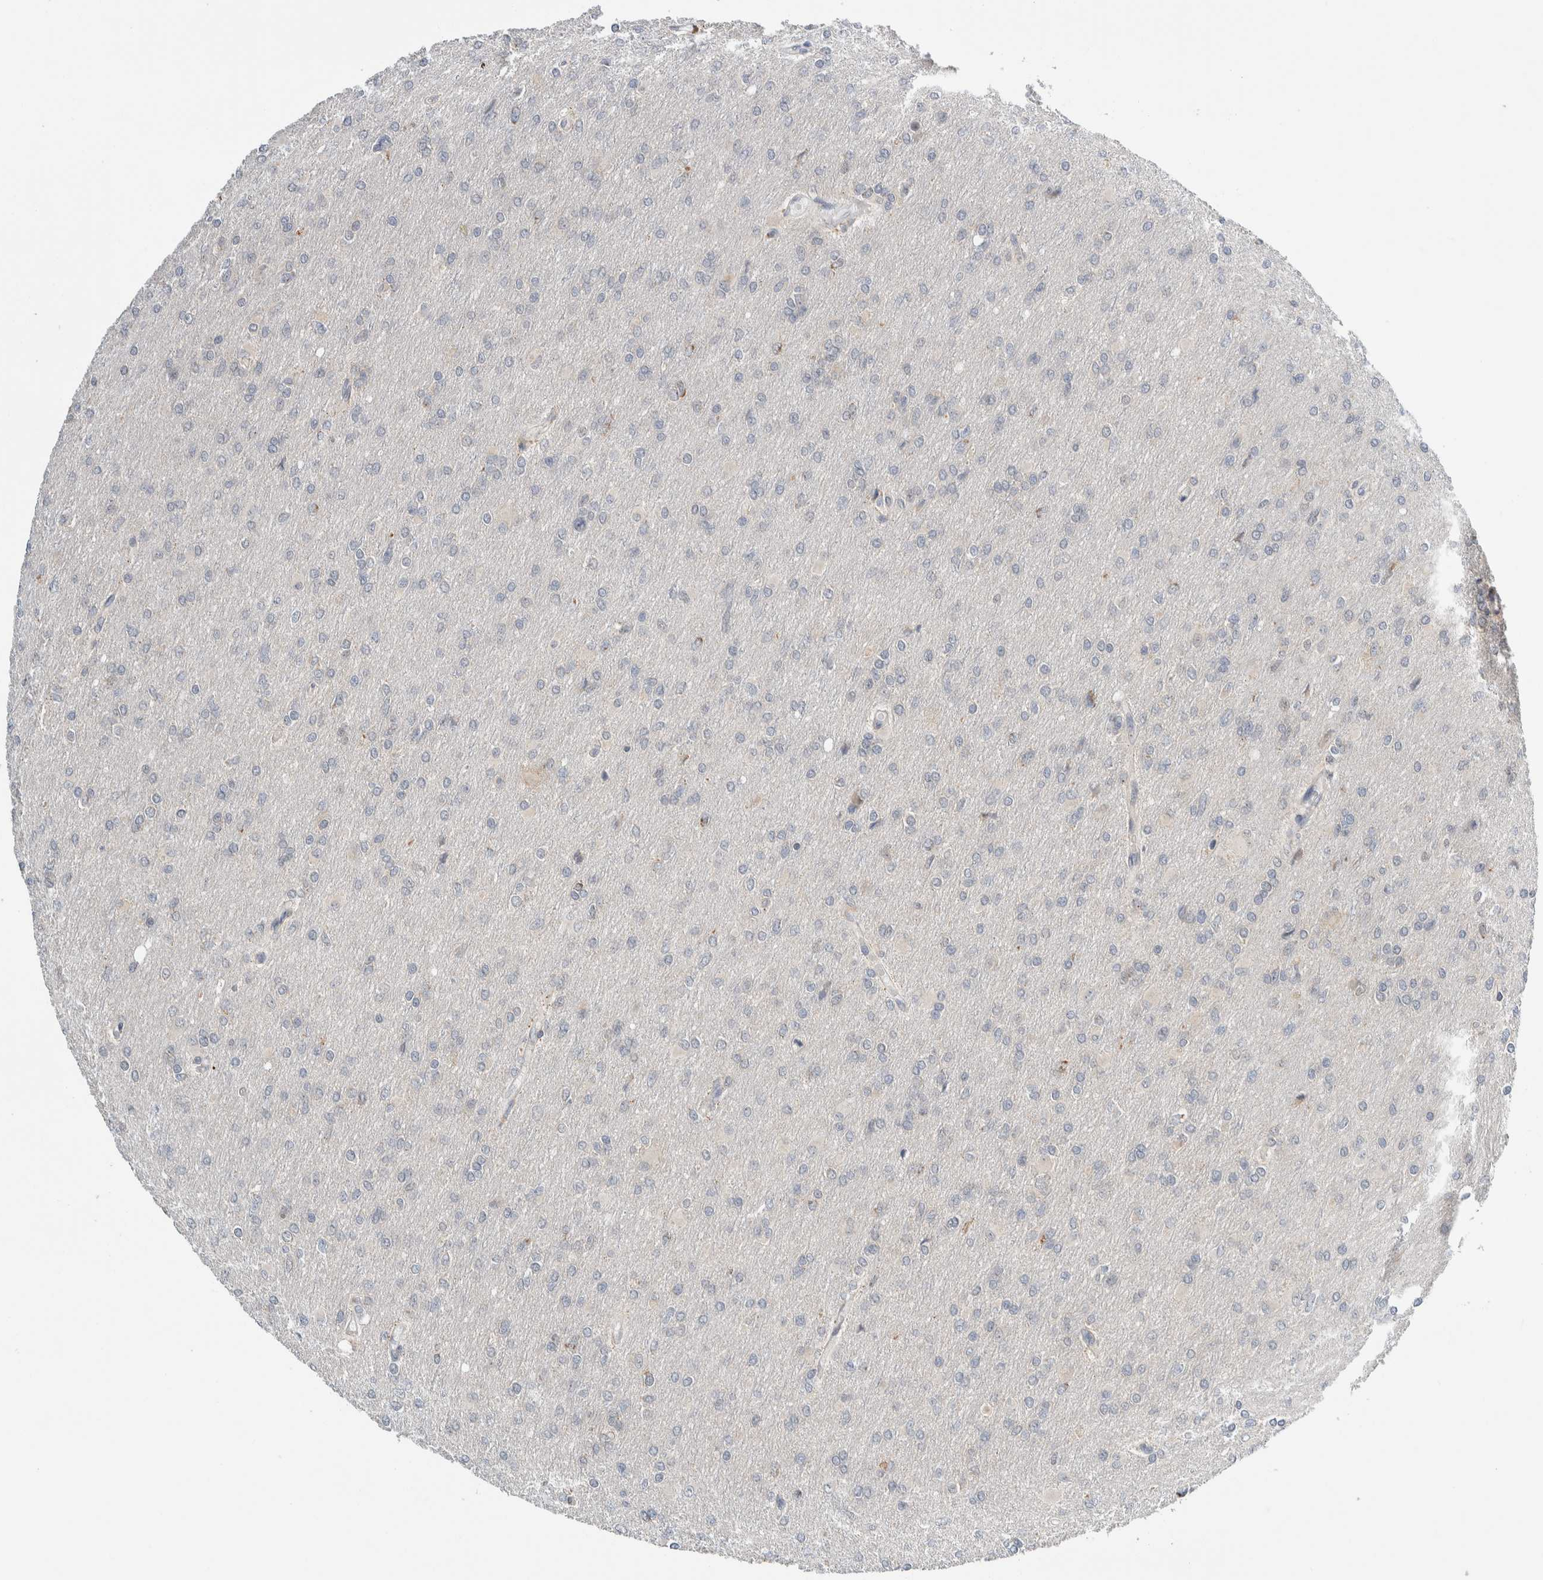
{"staining": {"intensity": "negative", "quantity": "none", "location": "none"}, "tissue": "glioma", "cell_type": "Tumor cells", "image_type": "cancer", "snomed": [{"axis": "morphology", "description": "Glioma, malignant, High grade"}, {"axis": "topography", "description": "Cerebral cortex"}], "caption": "Human glioma stained for a protein using IHC reveals no positivity in tumor cells.", "gene": "SHPK", "patient": {"sex": "female", "age": 36}}